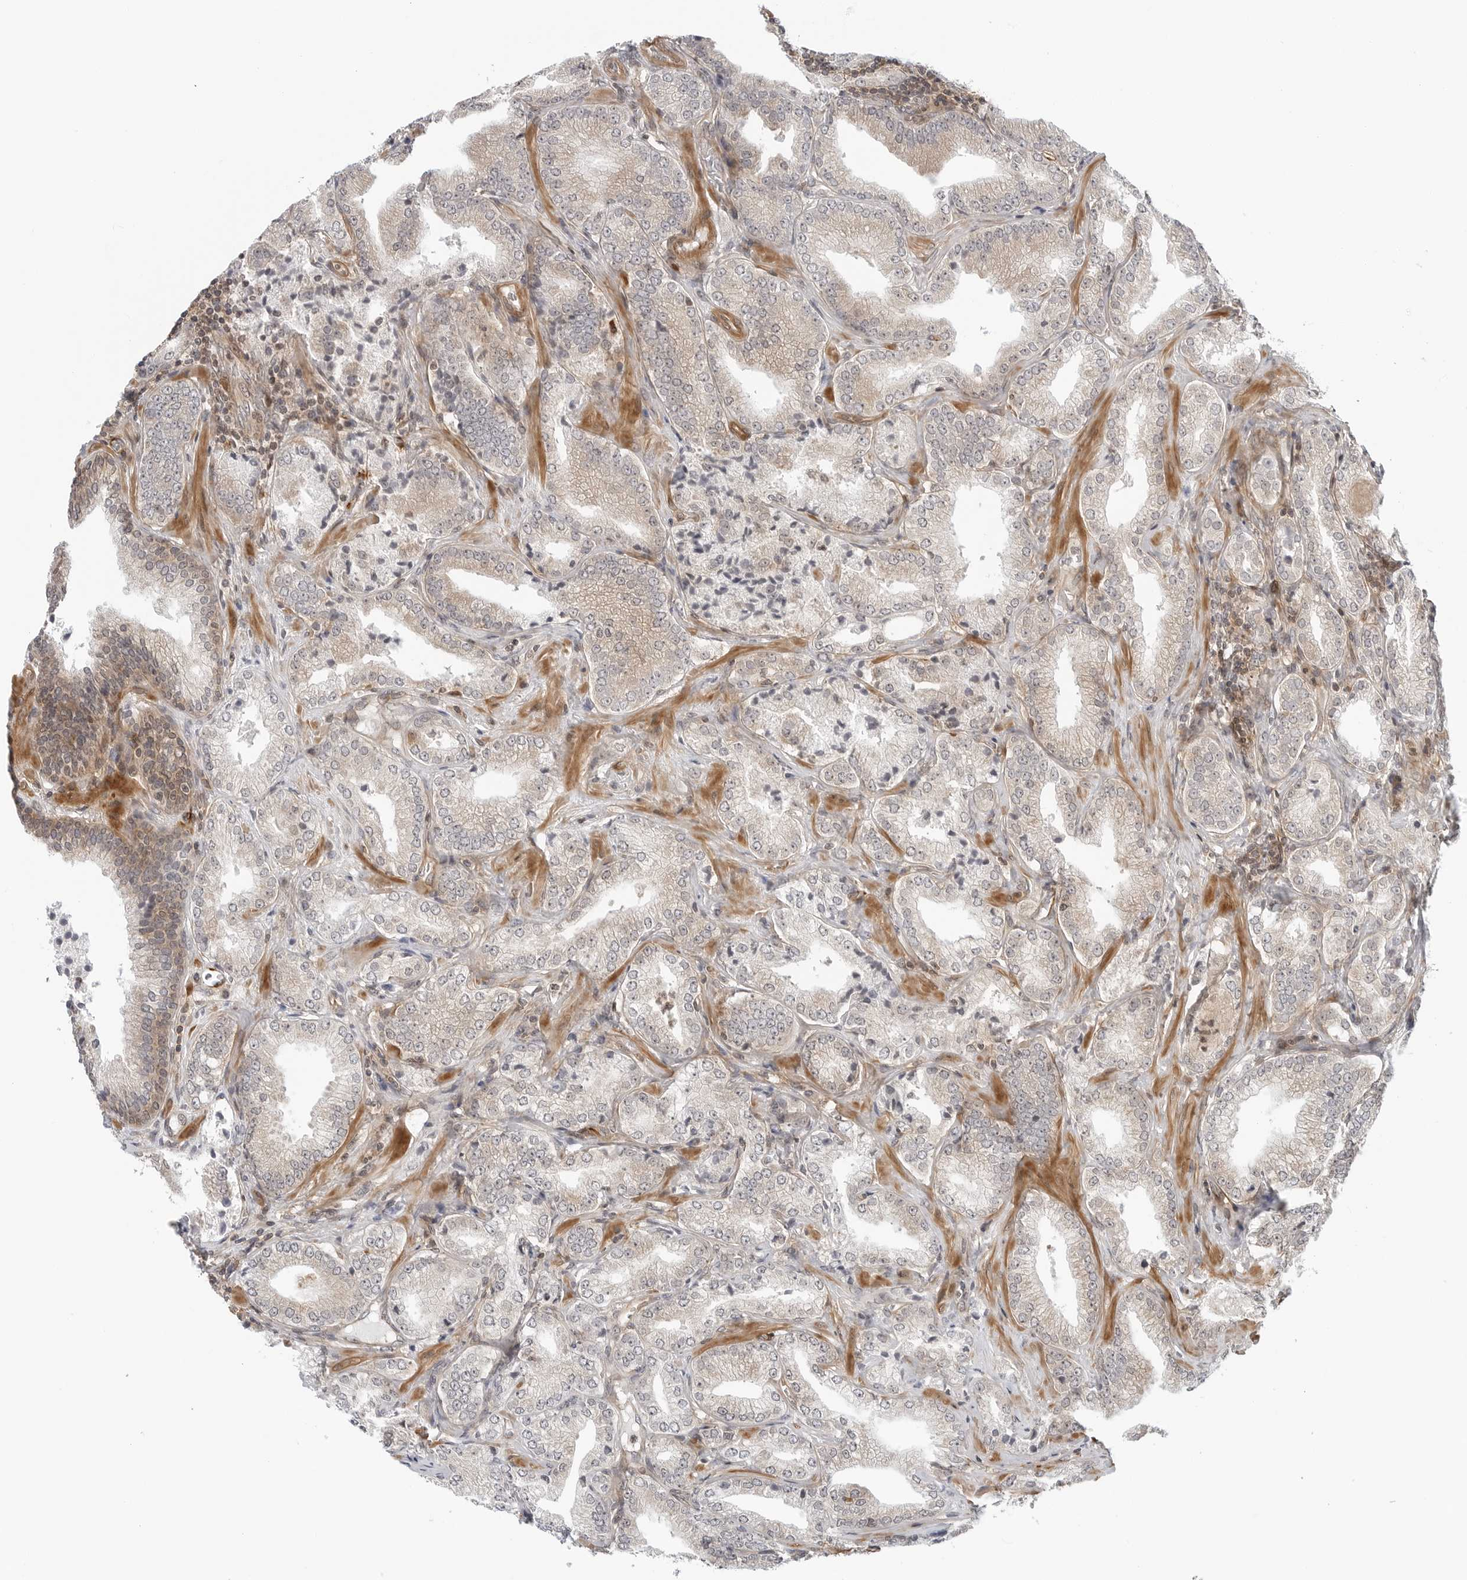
{"staining": {"intensity": "weak", "quantity": "<25%", "location": "cytoplasmic/membranous"}, "tissue": "prostate cancer", "cell_type": "Tumor cells", "image_type": "cancer", "snomed": [{"axis": "morphology", "description": "Adenocarcinoma, Low grade"}, {"axis": "topography", "description": "Prostate"}], "caption": "Photomicrograph shows no protein staining in tumor cells of prostate cancer tissue.", "gene": "STXBP3", "patient": {"sex": "male", "age": 62}}